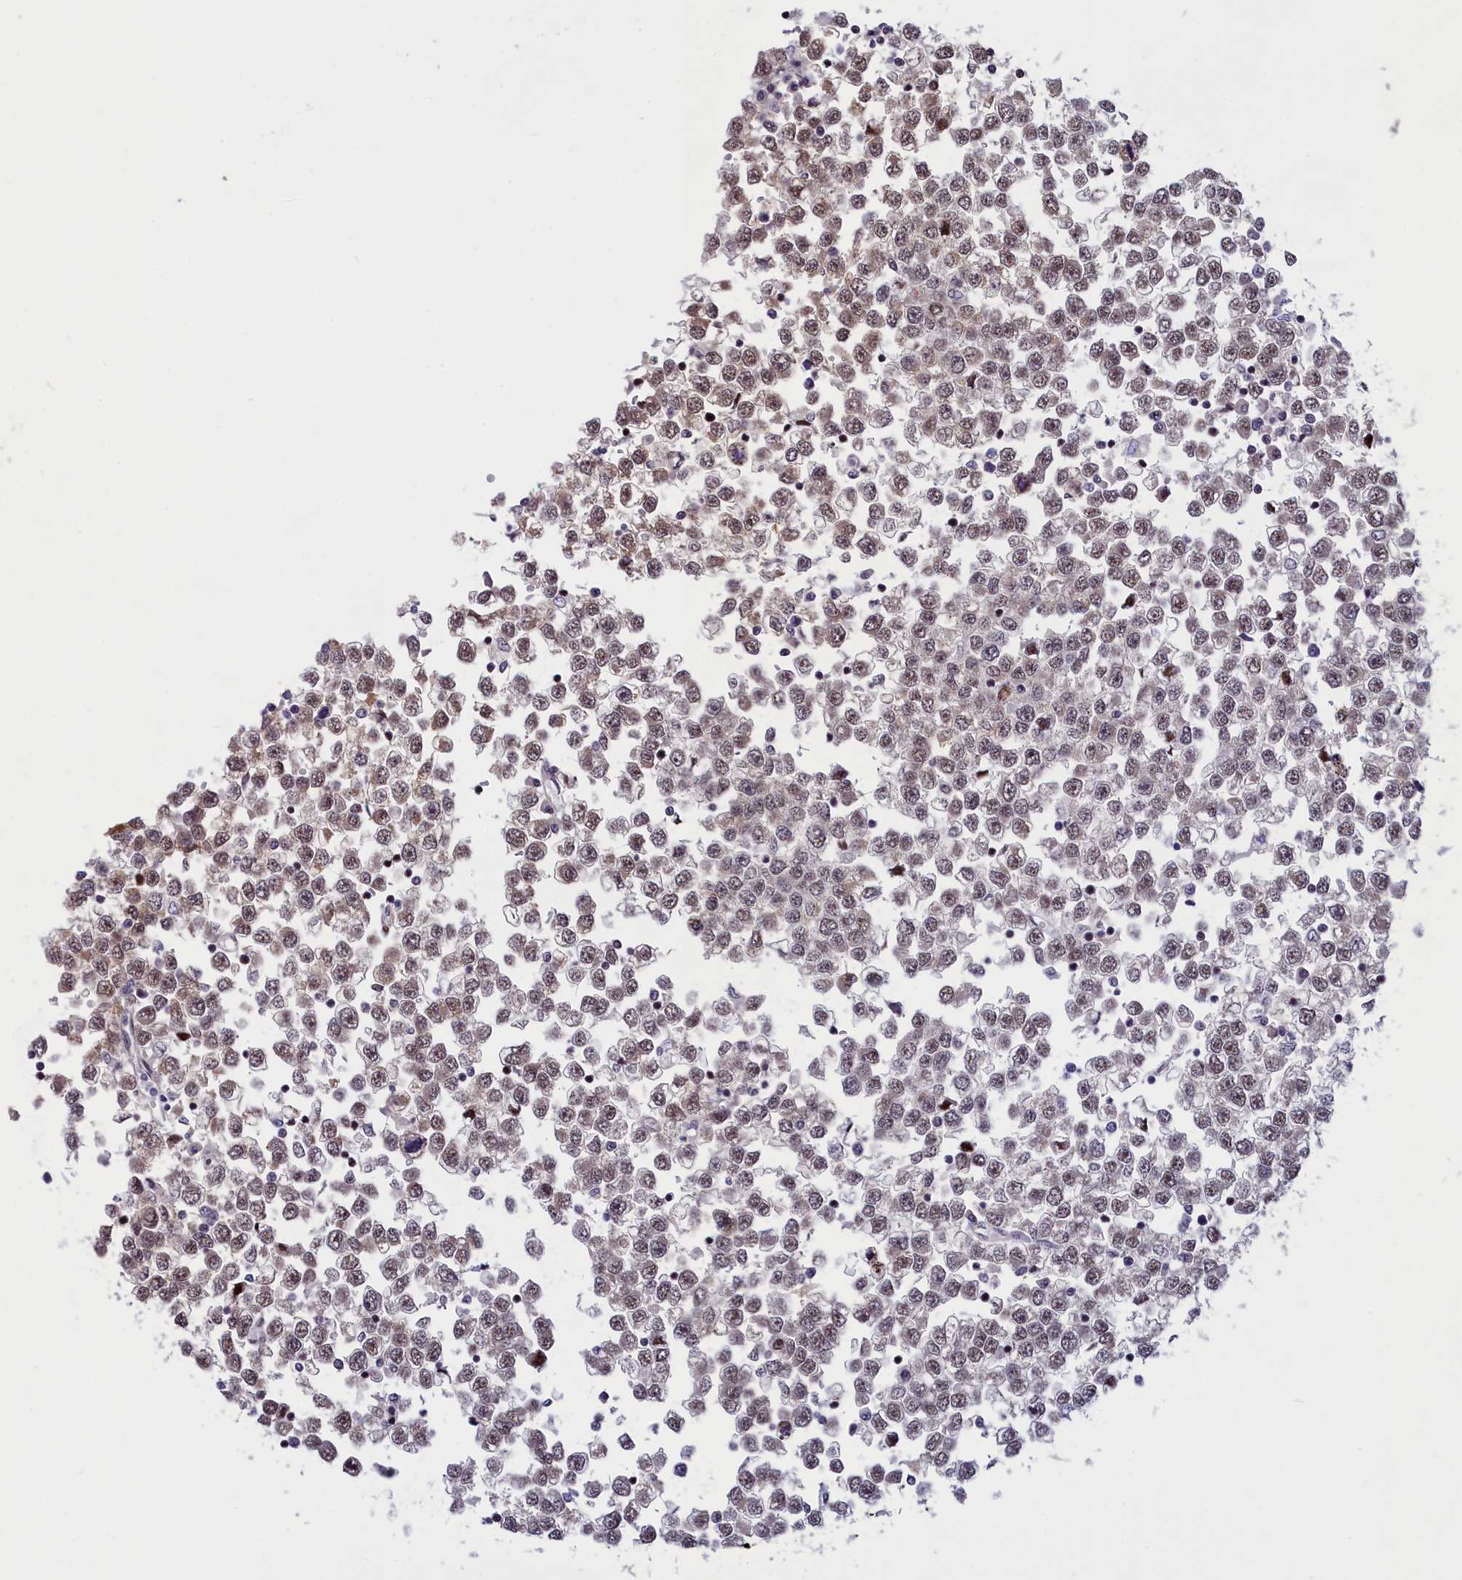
{"staining": {"intensity": "weak", "quantity": "25%-75%", "location": "cytoplasmic/membranous,nuclear"}, "tissue": "testis cancer", "cell_type": "Tumor cells", "image_type": "cancer", "snomed": [{"axis": "morphology", "description": "Seminoma, NOS"}, {"axis": "topography", "description": "Testis"}], "caption": "Immunohistochemistry (IHC) histopathology image of neoplastic tissue: testis cancer (seminoma) stained using immunohistochemistry demonstrates low levels of weak protein expression localized specifically in the cytoplasmic/membranous and nuclear of tumor cells, appearing as a cytoplasmic/membranous and nuclear brown color.", "gene": "ANKRD34B", "patient": {"sex": "male", "age": 65}}